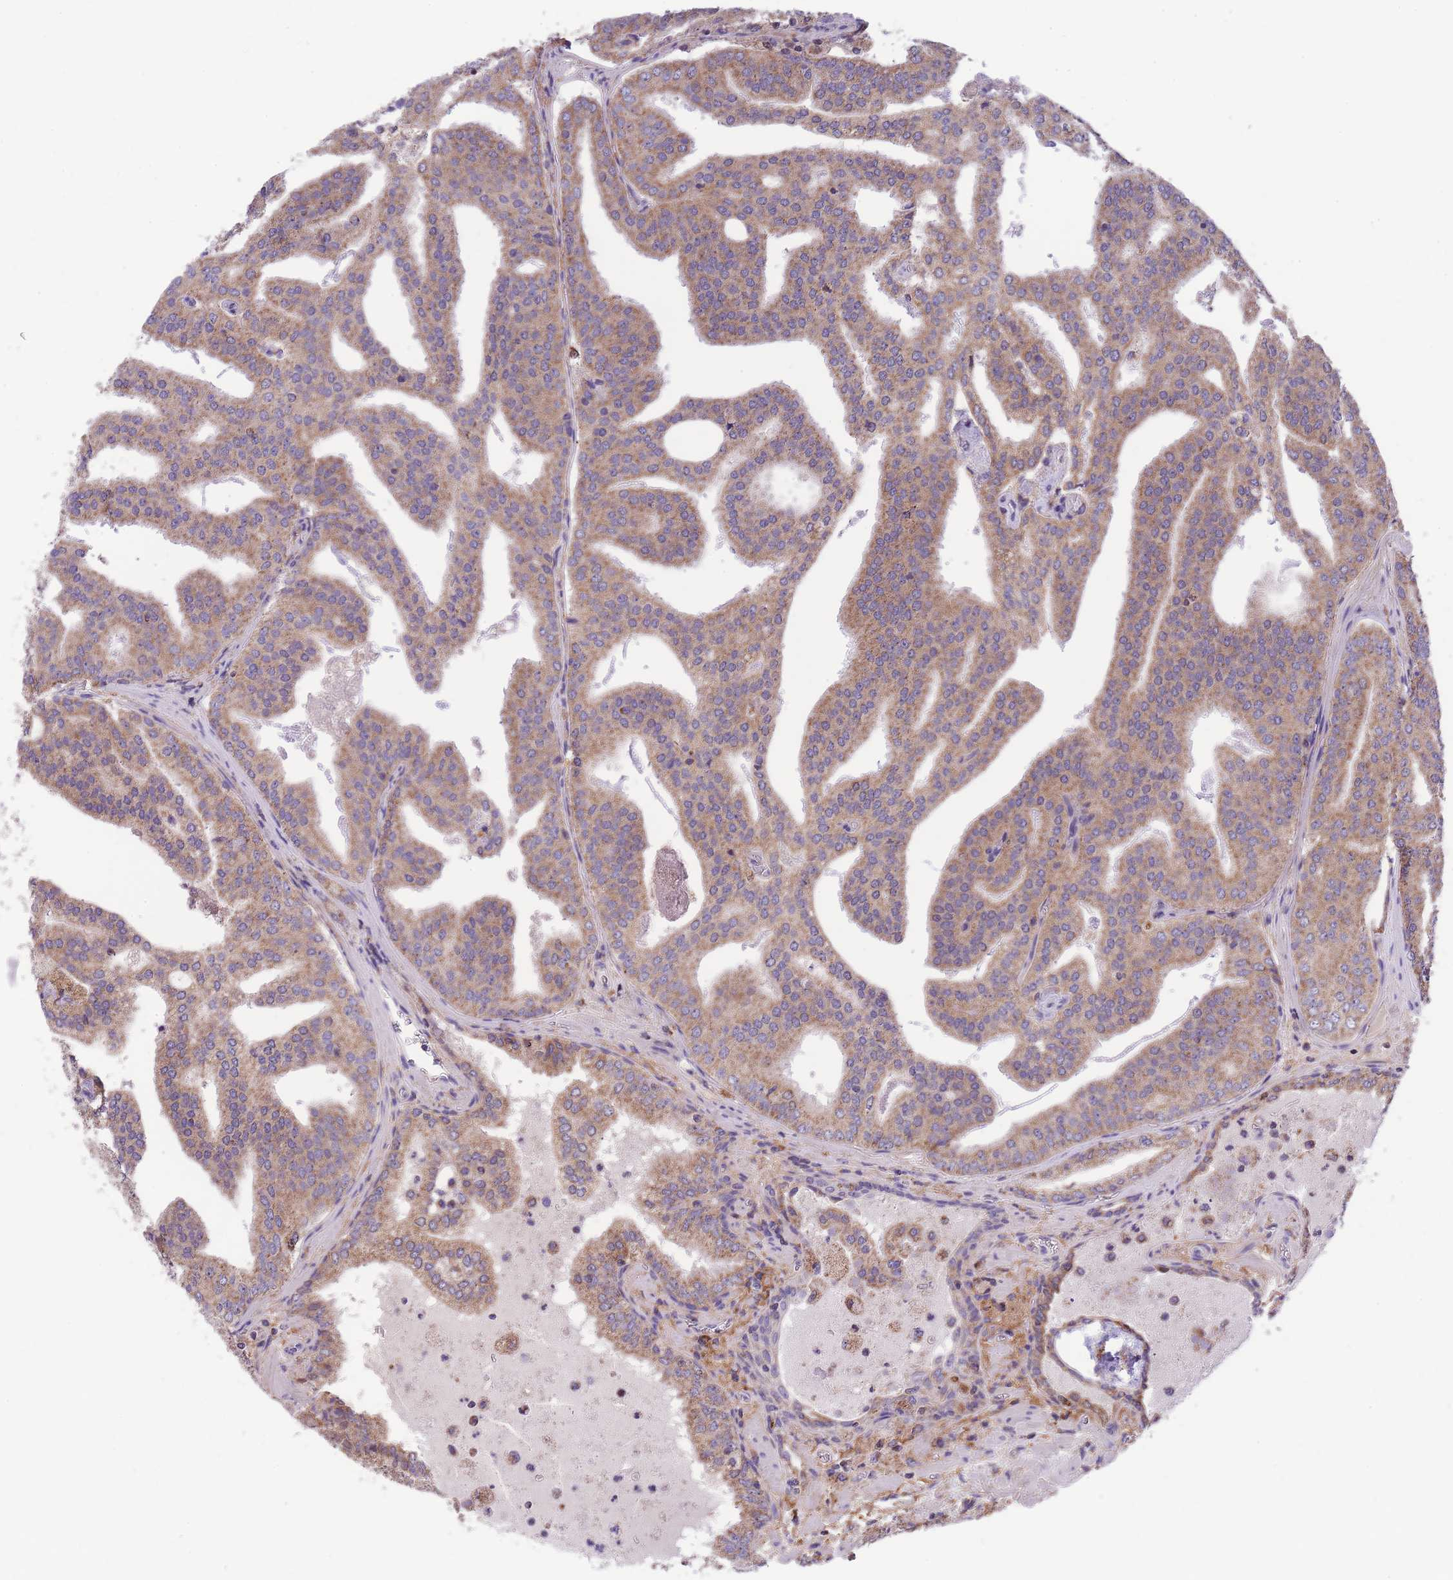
{"staining": {"intensity": "moderate", "quantity": ">75%", "location": "cytoplasmic/membranous"}, "tissue": "prostate cancer", "cell_type": "Tumor cells", "image_type": "cancer", "snomed": [{"axis": "morphology", "description": "Adenocarcinoma, High grade"}, {"axis": "topography", "description": "Prostate"}], "caption": "This histopathology image demonstrates prostate cancer stained with IHC to label a protein in brown. The cytoplasmic/membranous of tumor cells show moderate positivity for the protein. Nuclei are counter-stained blue.", "gene": "ST3GAL3", "patient": {"sex": "male", "age": 68}}